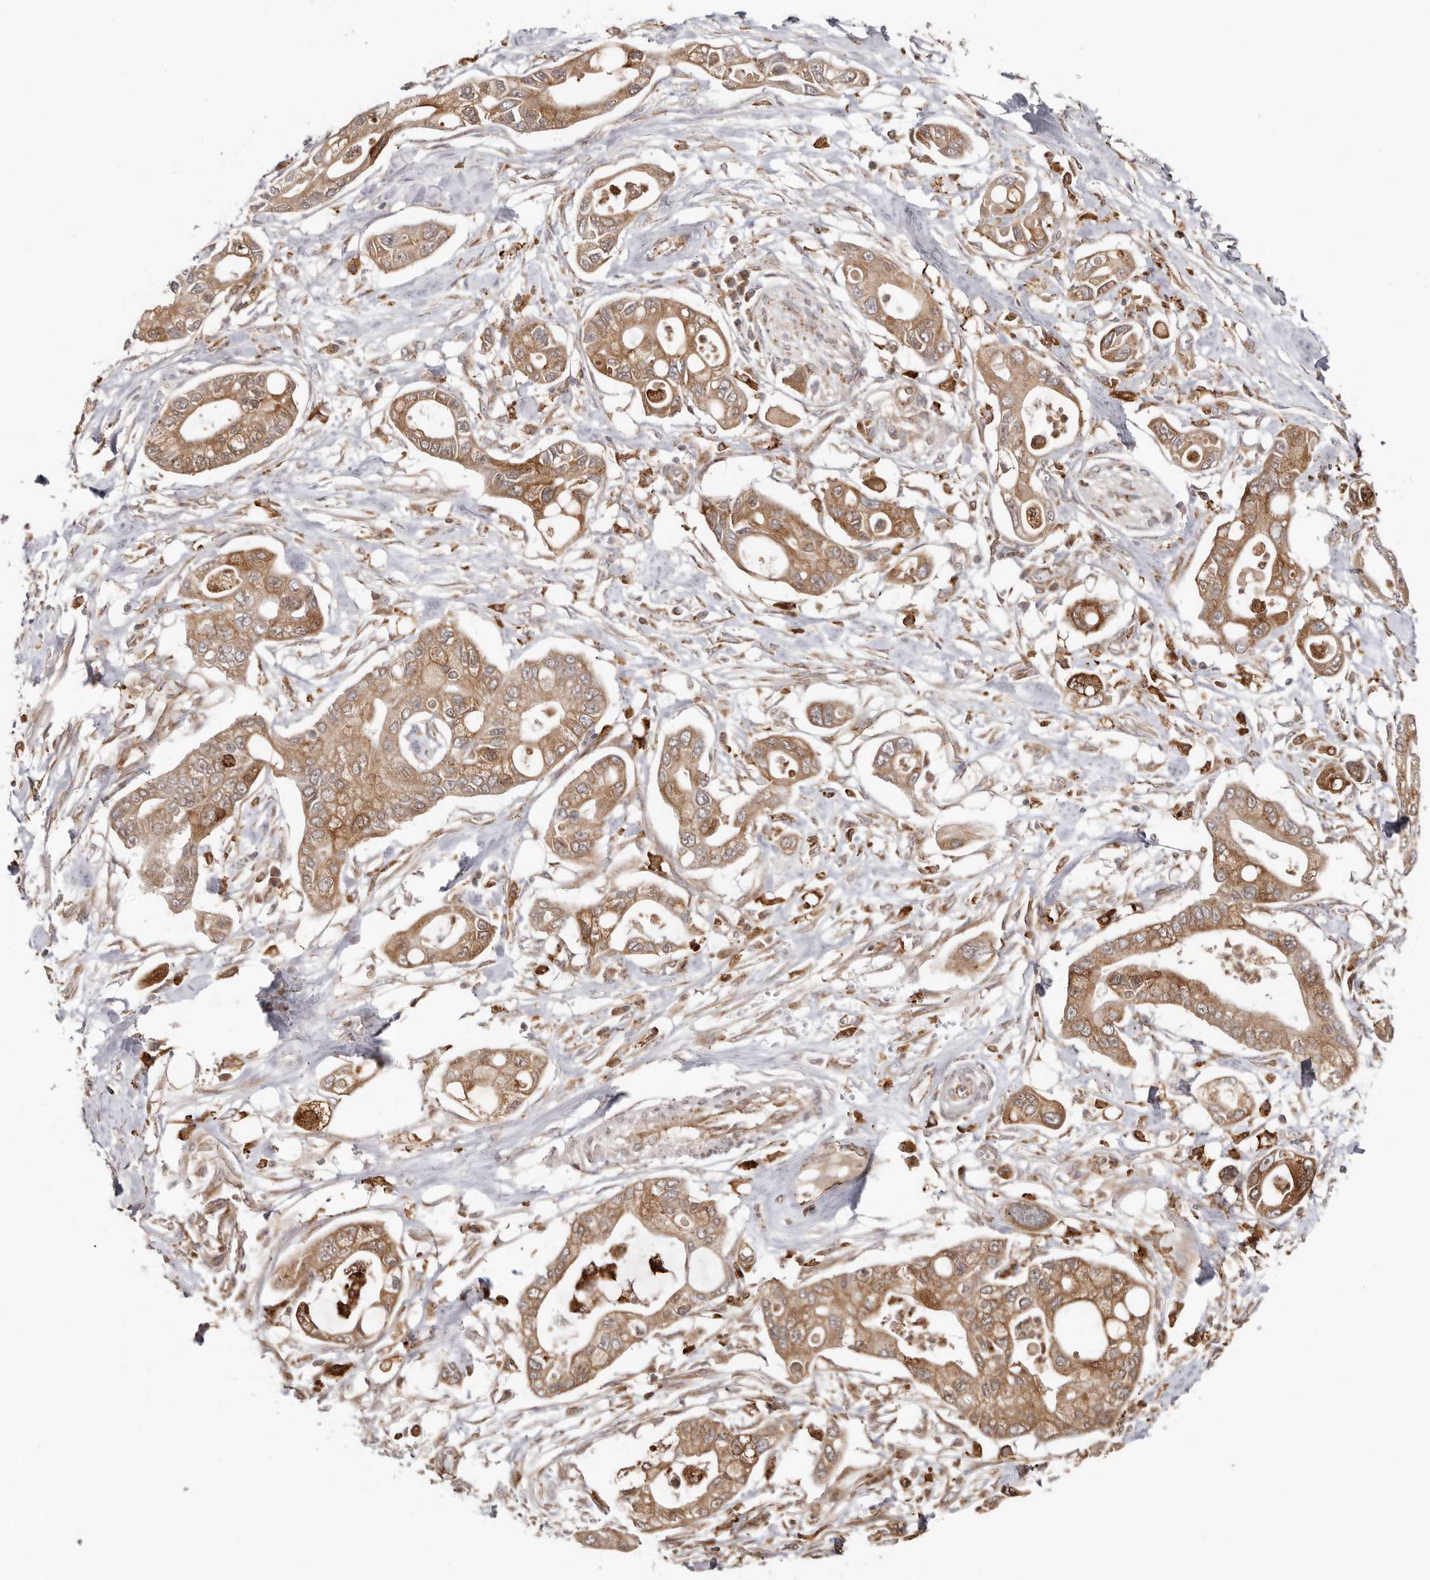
{"staining": {"intensity": "moderate", "quantity": ">75%", "location": "cytoplasmic/membranous"}, "tissue": "pancreatic cancer", "cell_type": "Tumor cells", "image_type": "cancer", "snomed": [{"axis": "morphology", "description": "Adenocarcinoma, NOS"}, {"axis": "topography", "description": "Pancreas"}], "caption": "This photomicrograph demonstrates immunohistochemistry staining of adenocarcinoma (pancreatic), with medium moderate cytoplasmic/membranous expression in approximately >75% of tumor cells.", "gene": "GRN", "patient": {"sex": "male", "age": 68}}